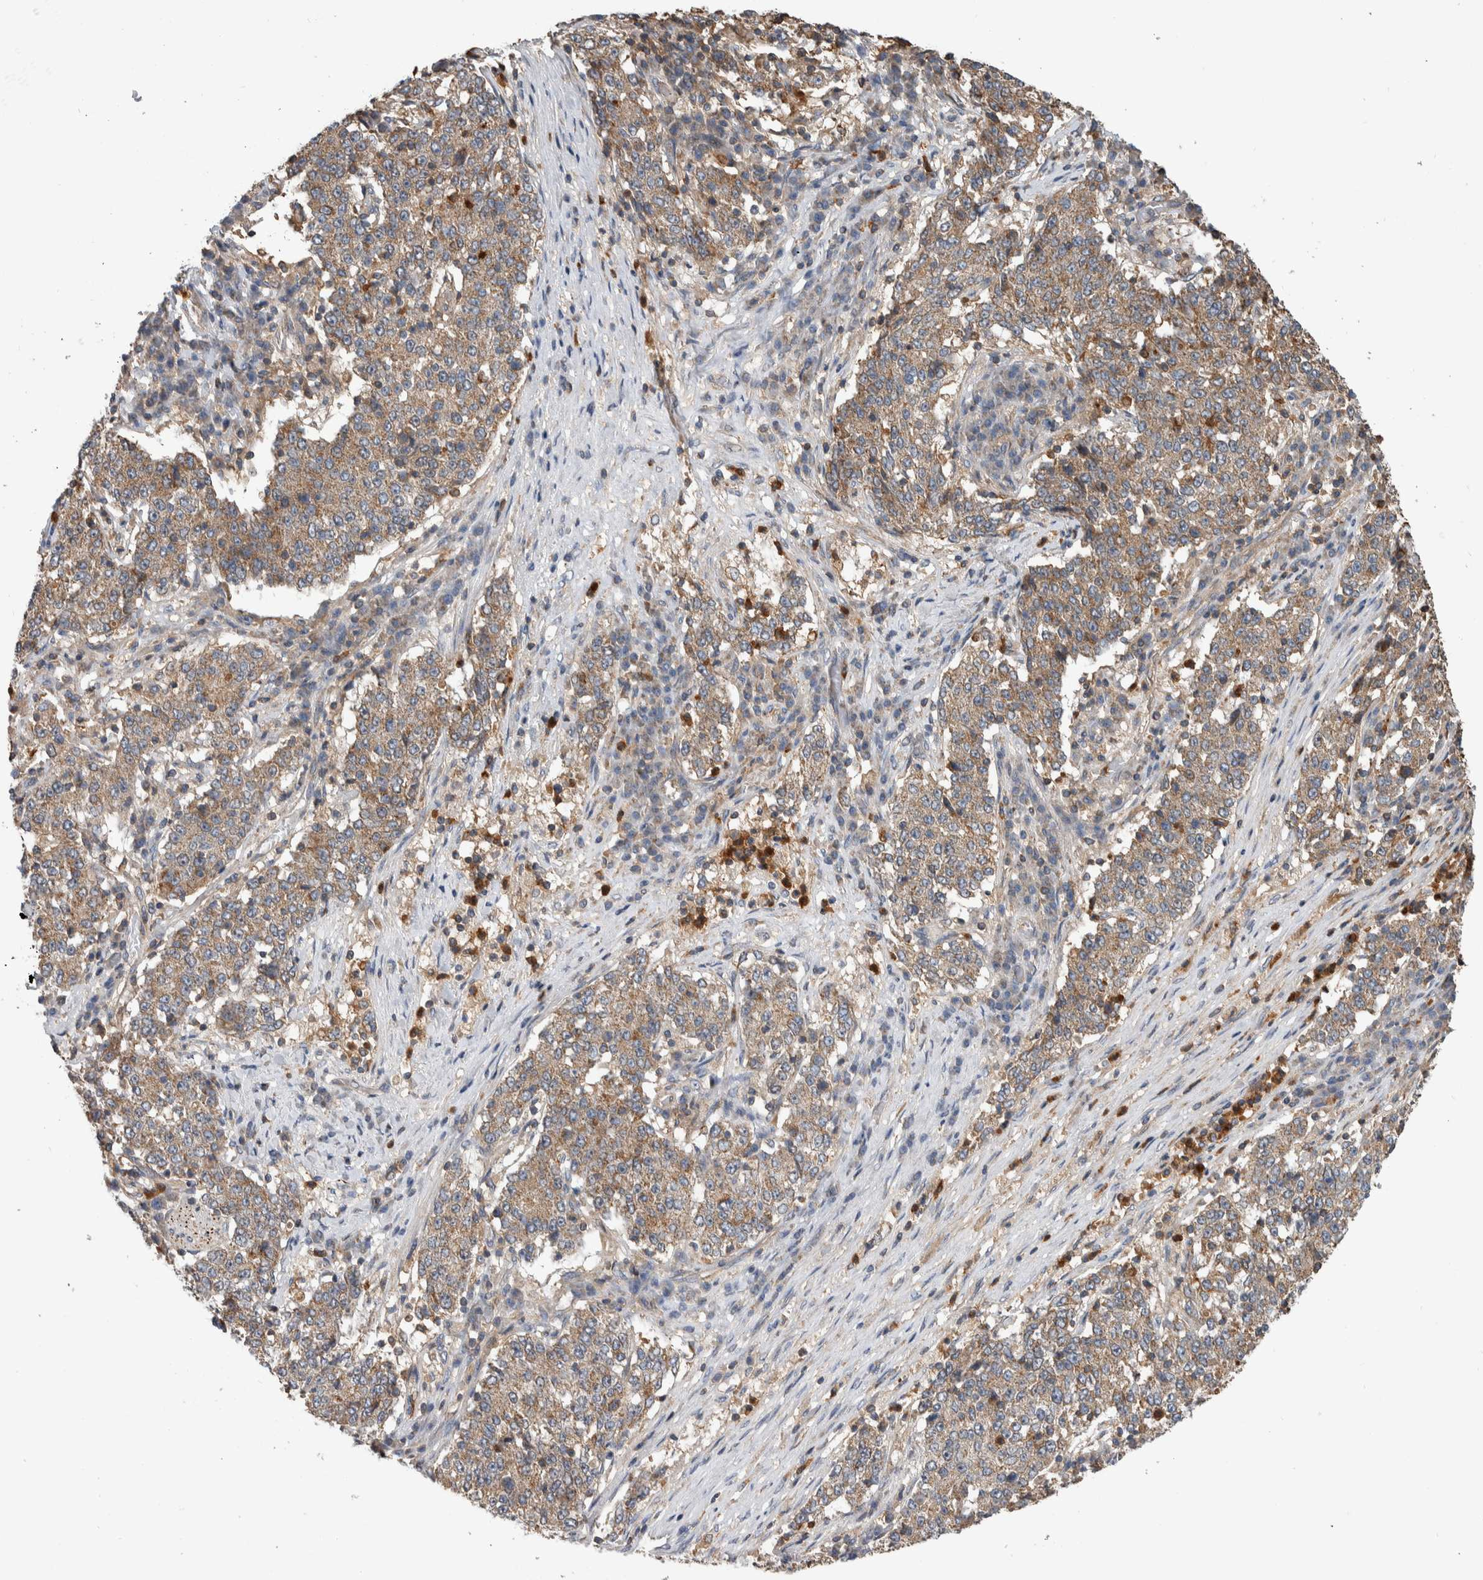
{"staining": {"intensity": "weak", "quantity": ">75%", "location": "cytoplasmic/membranous"}, "tissue": "stomach cancer", "cell_type": "Tumor cells", "image_type": "cancer", "snomed": [{"axis": "morphology", "description": "Adenocarcinoma, NOS"}, {"axis": "topography", "description": "Stomach"}], "caption": "This micrograph reveals stomach cancer (adenocarcinoma) stained with IHC to label a protein in brown. The cytoplasmic/membranous of tumor cells show weak positivity for the protein. Nuclei are counter-stained blue.", "gene": "SDCBP", "patient": {"sex": "male", "age": 59}}